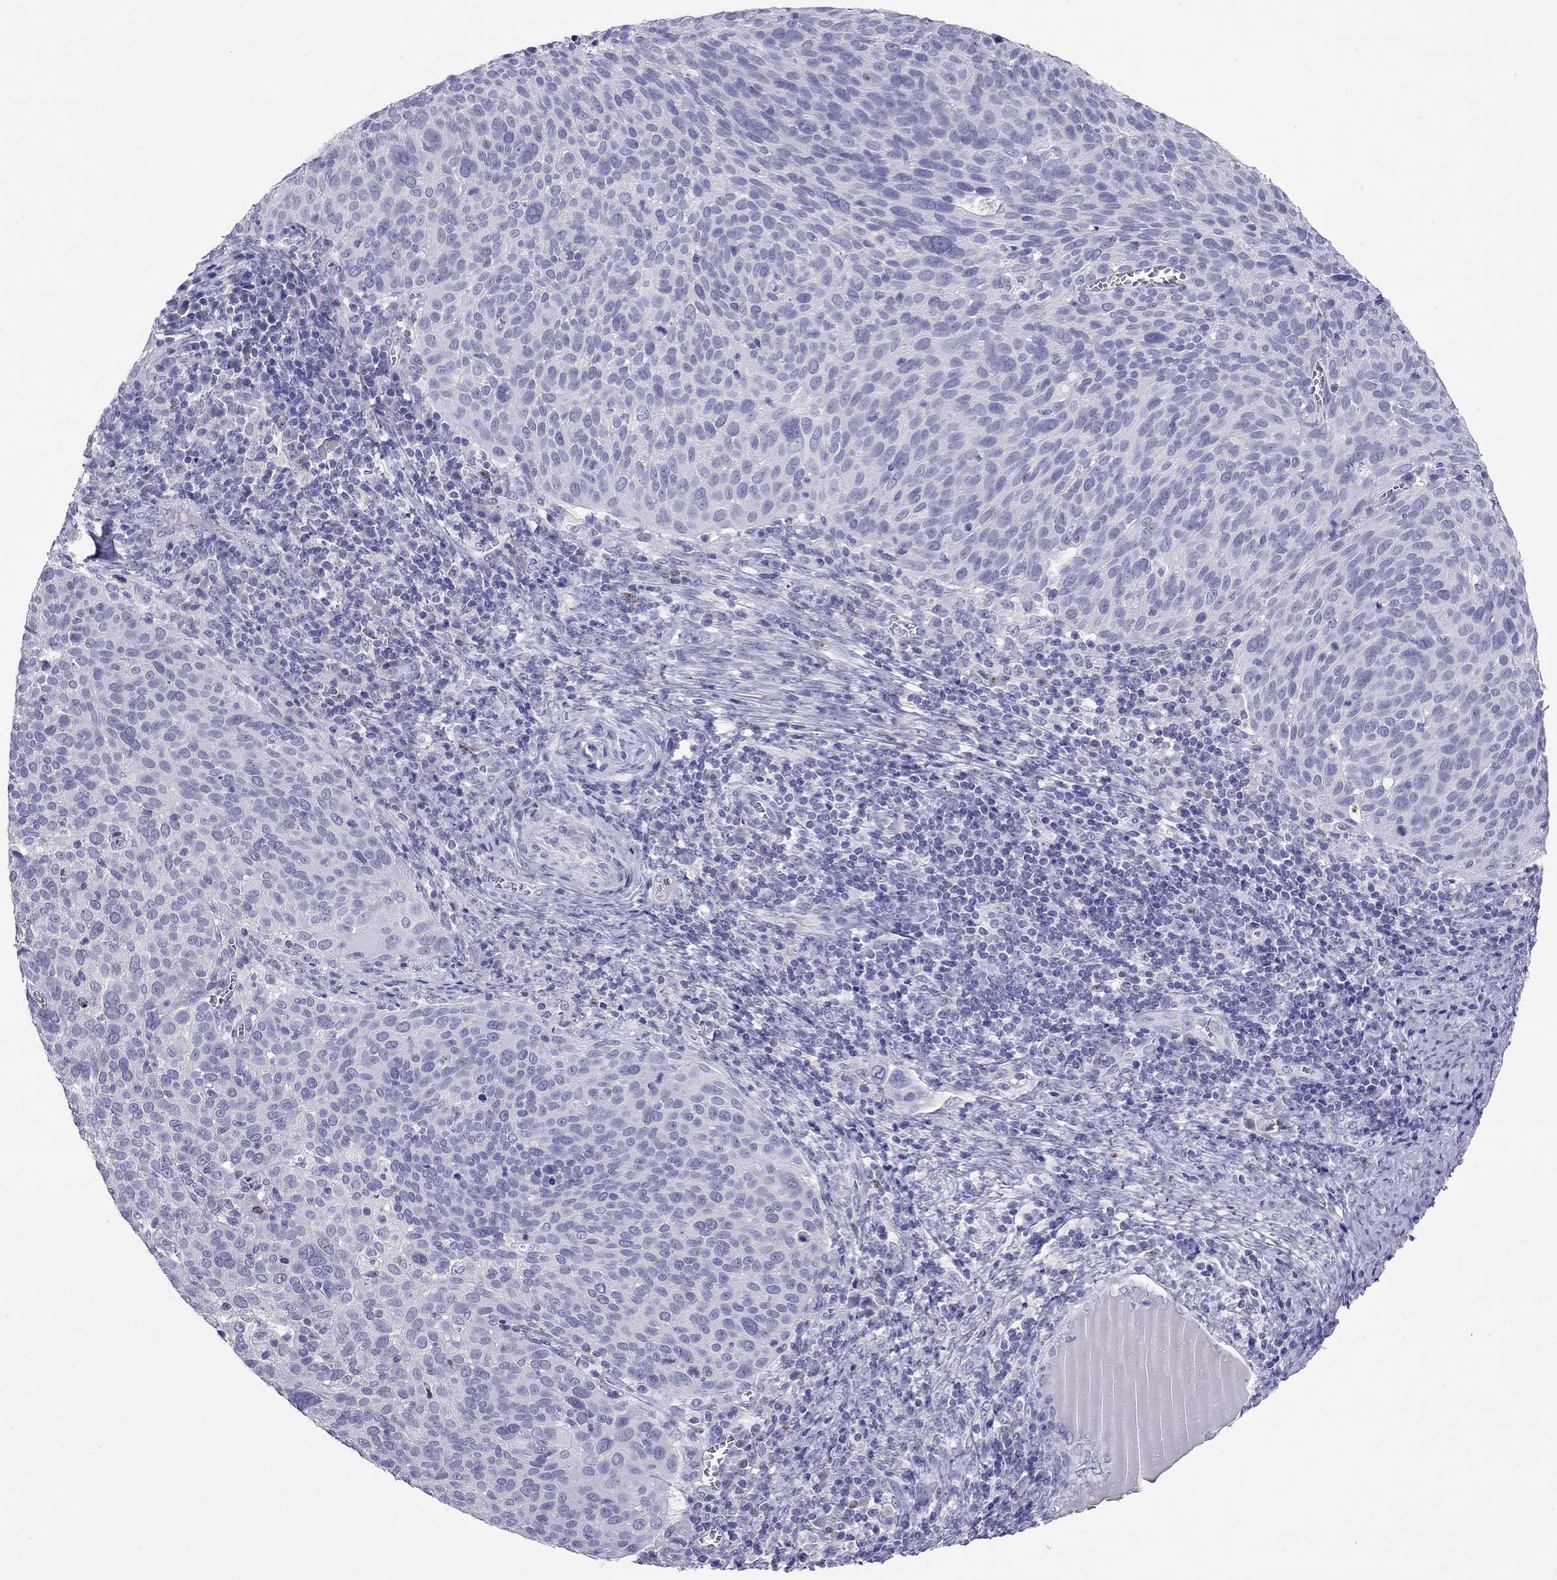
{"staining": {"intensity": "negative", "quantity": "none", "location": "none"}, "tissue": "cervical cancer", "cell_type": "Tumor cells", "image_type": "cancer", "snomed": [{"axis": "morphology", "description": "Squamous cell carcinoma, NOS"}, {"axis": "topography", "description": "Cervix"}], "caption": "An image of human cervical cancer is negative for staining in tumor cells.", "gene": "ODF4", "patient": {"sex": "female", "age": 39}}